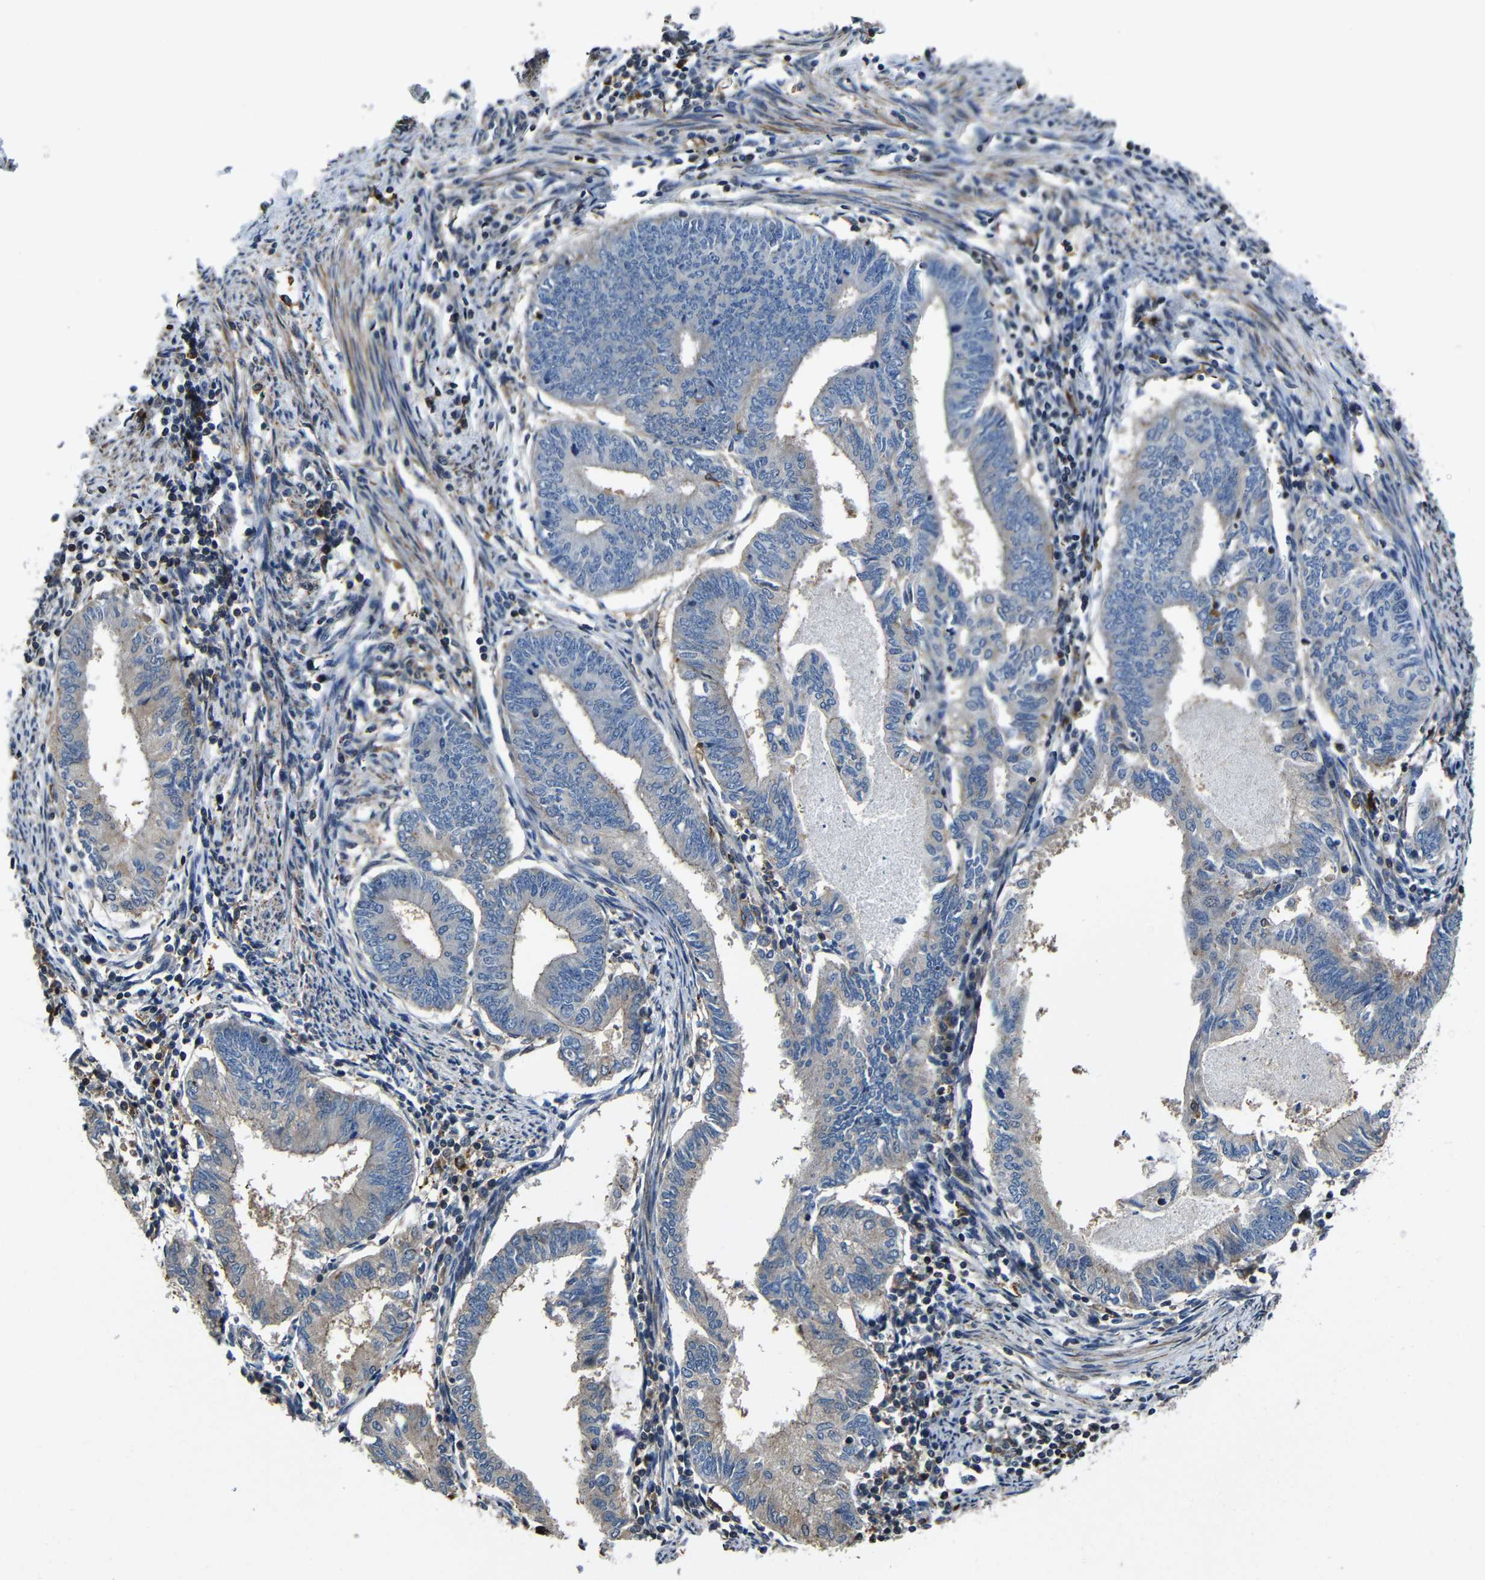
{"staining": {"intensity": "weak", "quantity": "25%-75%", "location": "cytoplasmic/membranous"}, "tissue": "endometrial cancer", "cell_type": "Tumor cells", "image_type": "cancer", "snomed": [{"axis": "morphology", "description": "Adenocarcinoma, NOS"}, {"axis": "topography", "description": "Endometrium"}], "caption": "Protein staining of endometrial cancer (adenocarcinoma) tissue exhibits weak cytoplasmic/membranous expression in about 25%-75% of tumor cells. Nuclei are stained in blue.", "gene": "GDI1", "patient": {"sex": "female", "age": 86}}